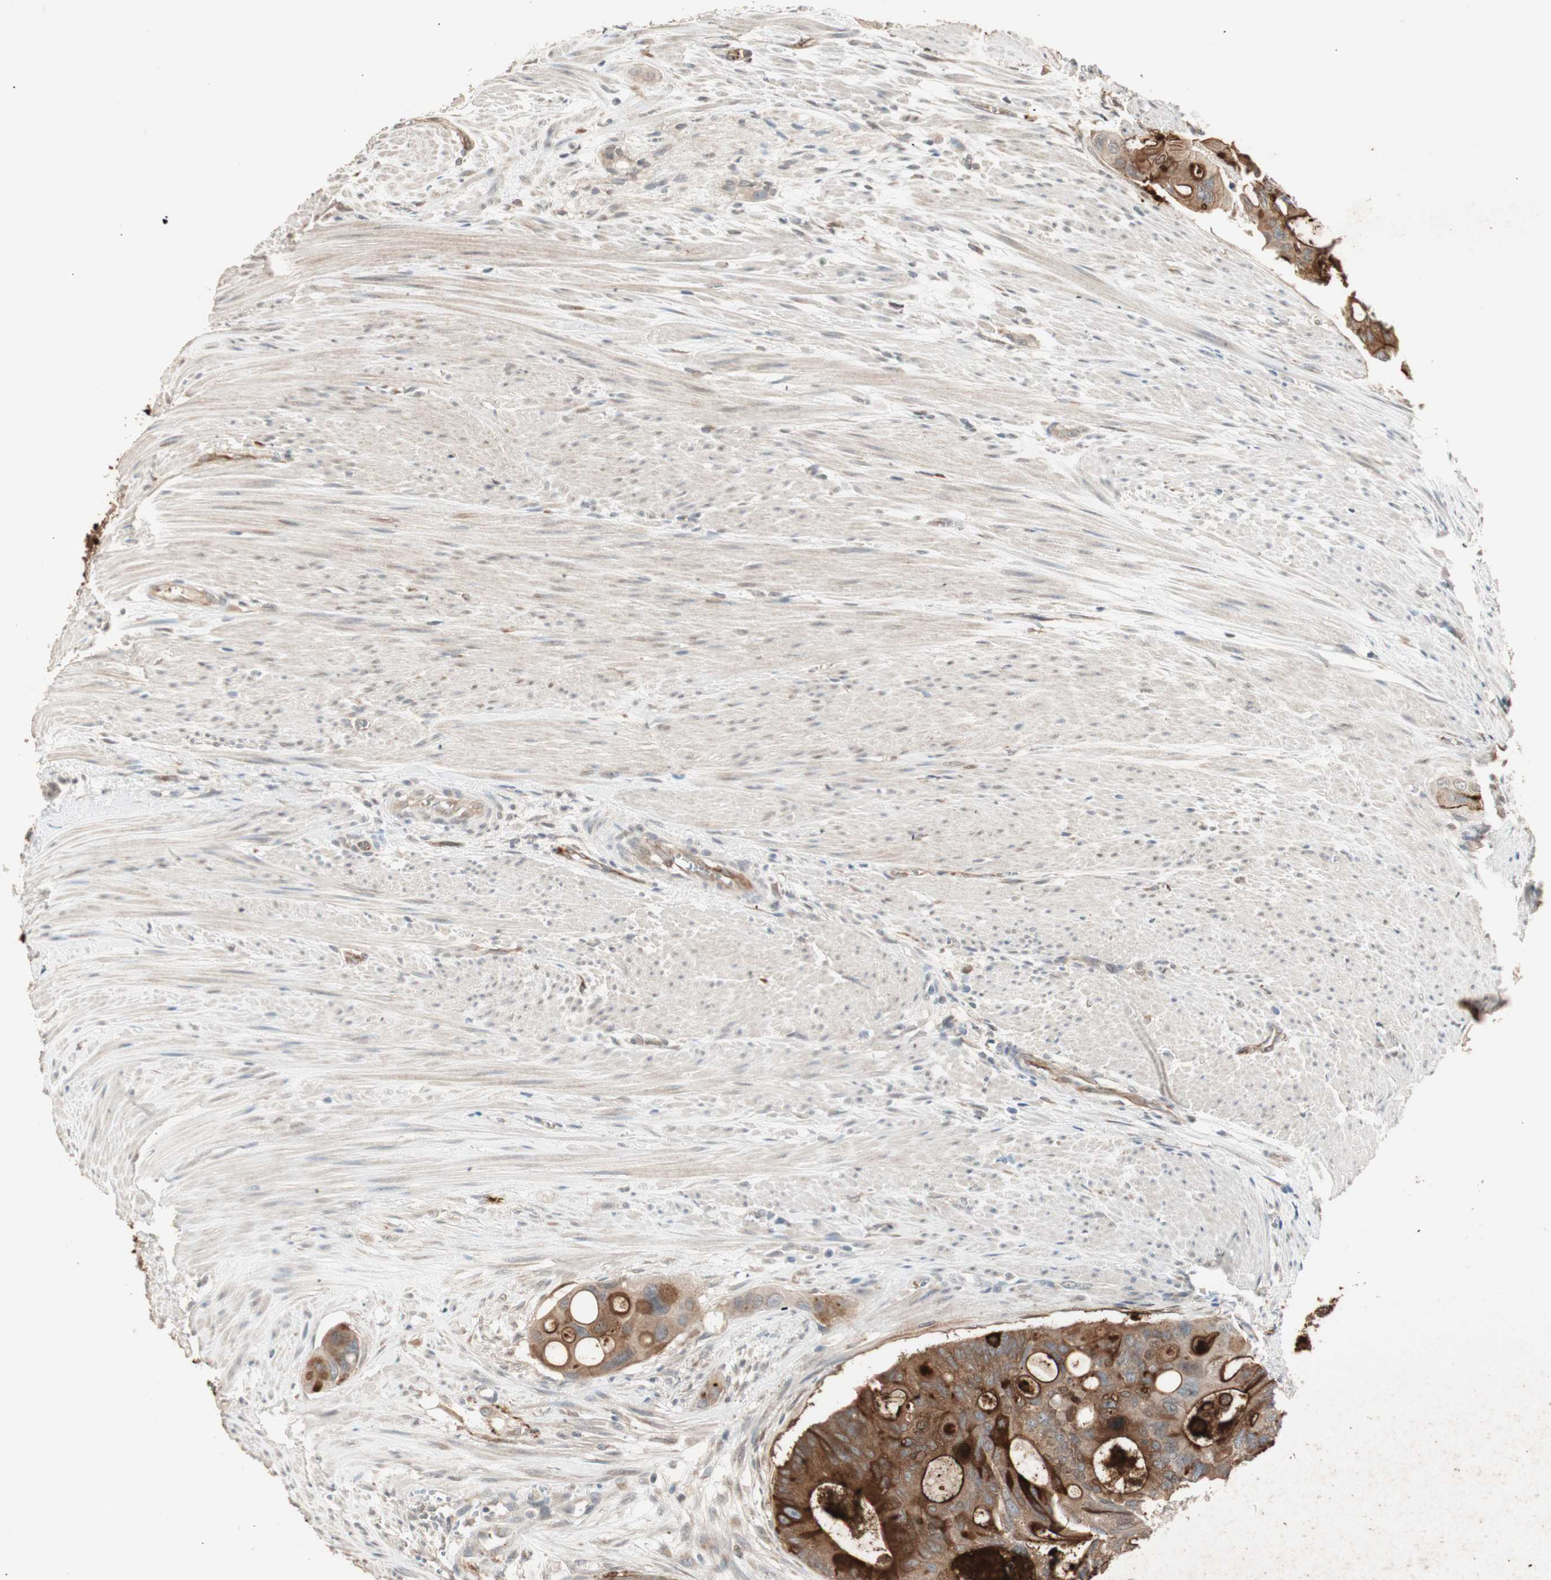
{"staining": {"intensity": "strong", "quantity": ">75%", "location": "cytoplasmic/membranous"}, "tissue": "colorectal cancer", "cell_type": "Tumor cells", "image_type": "cancer", "snomed": [{"axis": "morphology", "description": "Adenocarcinoma, NOS"}, {"axis": "topography", "description": "Colon"}], "caption": "Human adenocarcinoma (colorectal) stained for a protein (brown) displays strong cytoplasmic/membranous positive positivity in approximately >75% of tumor cells.", "gene": "TASOR", "patient": {"sex": "female", "age": 57}}